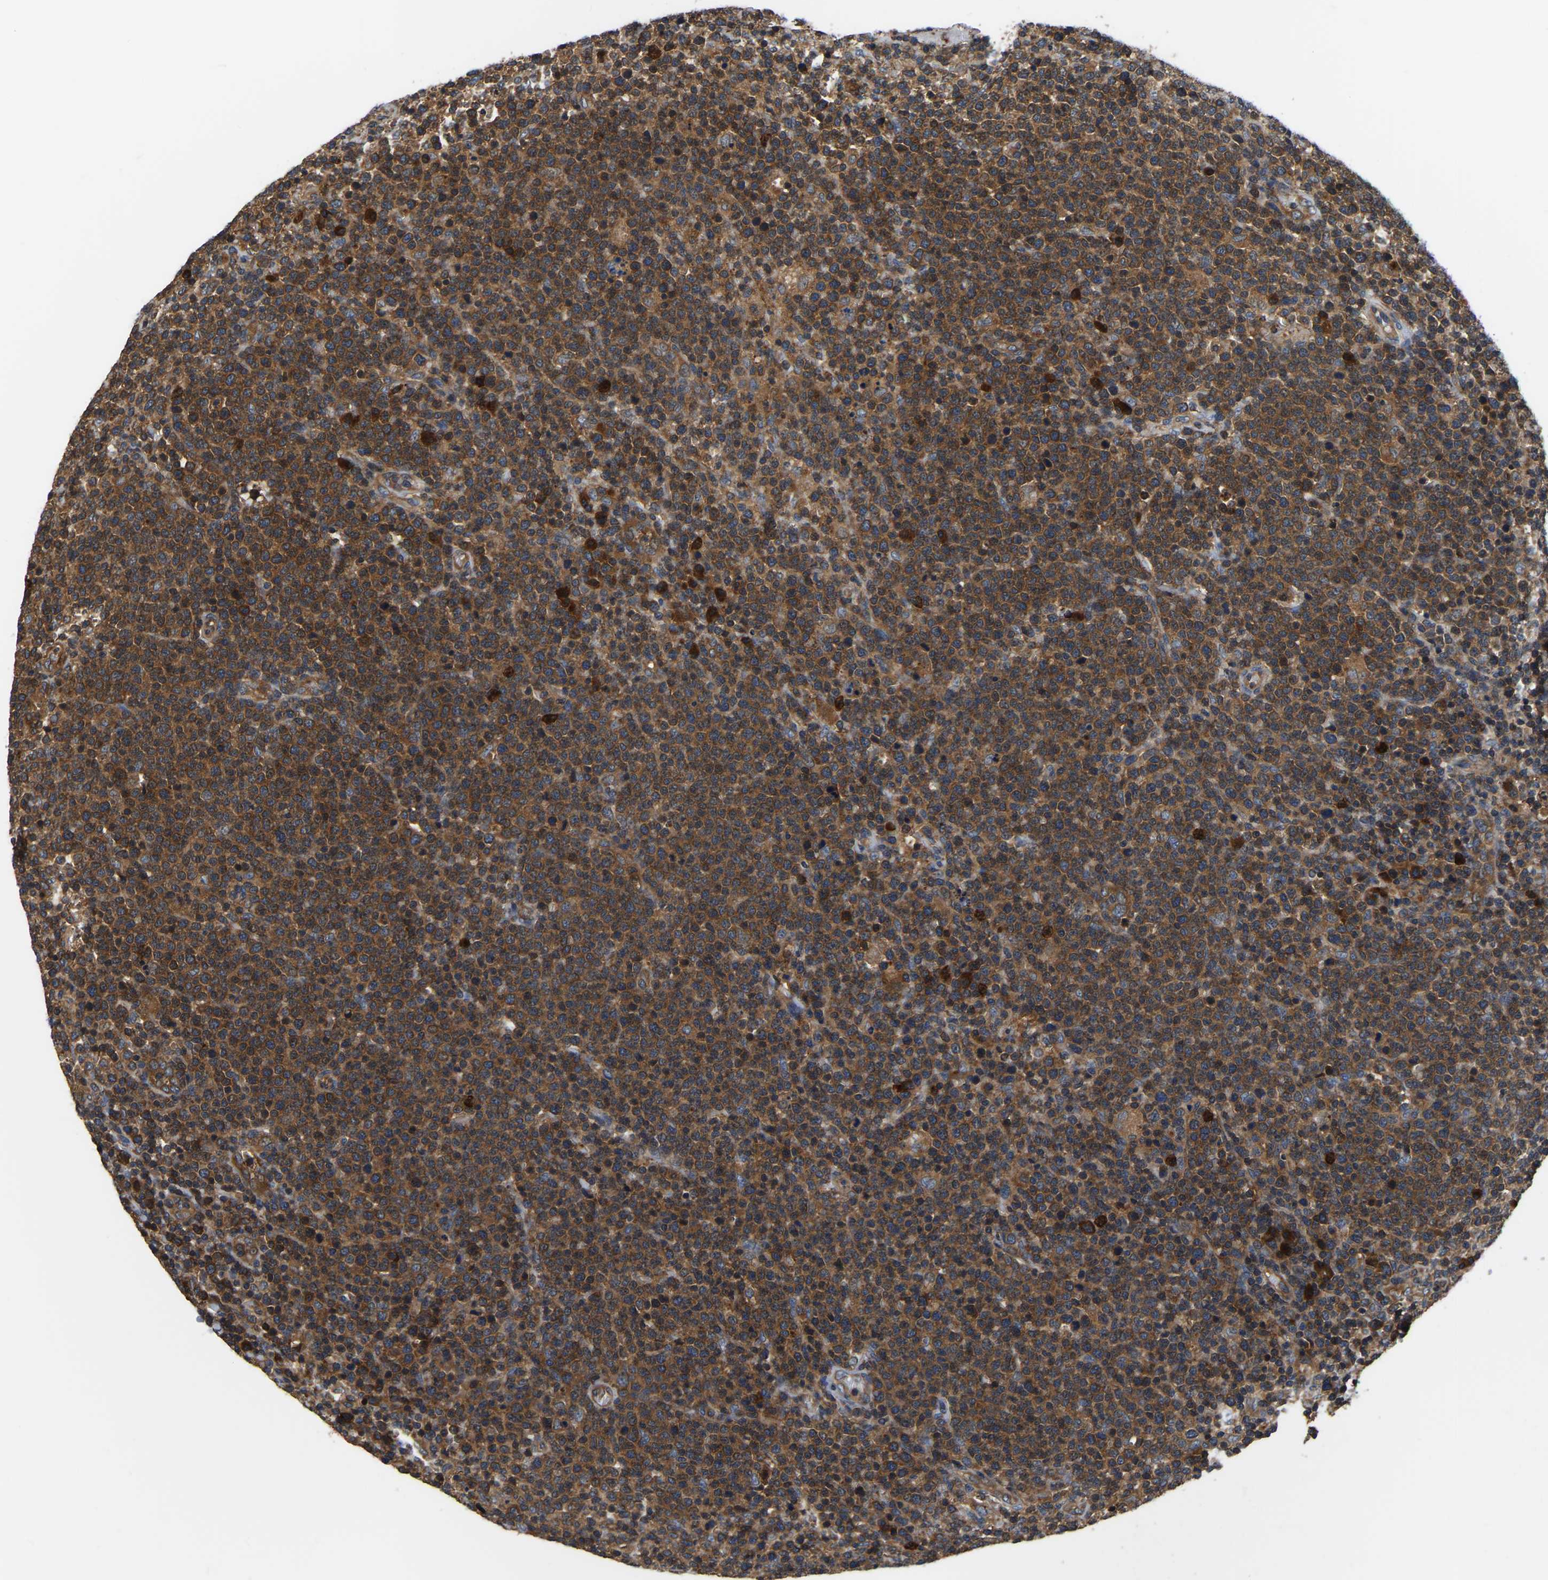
{"staining": {"intensity": "strong", "quantity": ">75%", "location": "cytoplasmic/membranous"}, "tissue": "lymphoma", "cell_type": "Tumor cells", "image_type": "cancer", "snomed": [{"axis": "morphology", "description": "Malignant lymphoma, non-Hodgkin's type, High grade"}, {"axis": "topography", "description": "Lymph node"}], "caption": "The histopathology image displays staining of lymphoma, revealing strong cytoplasmic/membranous protein expression (brown color) within tumor cells. The protein is stained brown, and the nuclei are stained in blue (DAB IHC with brightfield microscopy, high magnification).", "gene": "GARS1", "patient": {"sex": "male", "age": 61}}